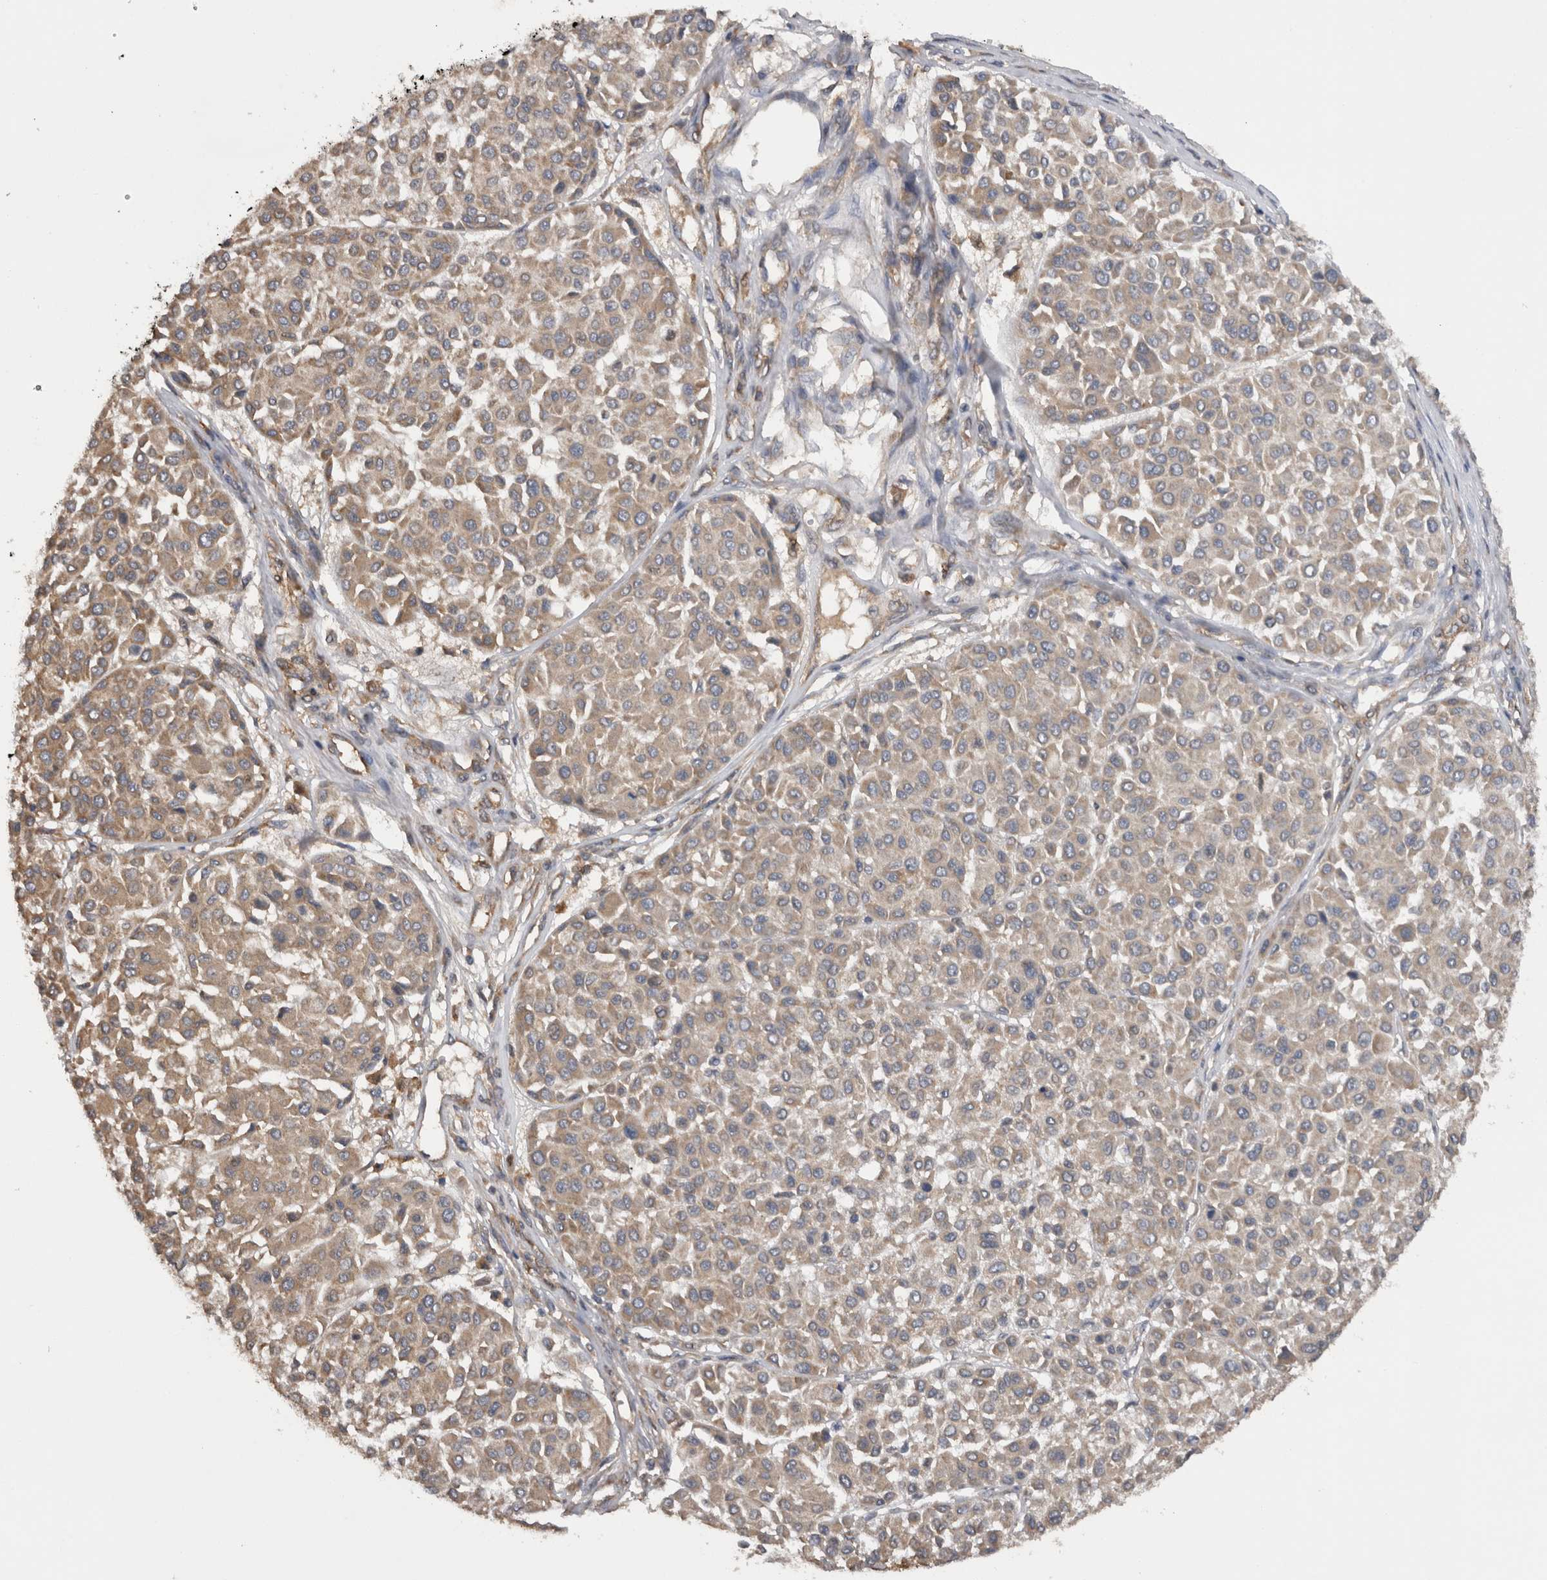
{"staining": {"intensity": "weak", "quantity": "25%-75%", "location": "cytoplasmic/membranous"}, "tissue": "melanoma", "cell_type": "Tumor cells", "image_type": "cancer", "snomed": [{"axis": "morphology", "description": "Malignant melanoma, Metastatic site"}, {"axis": "topography", "description": "Soft tissue"}], "caption": "Malignant melanoma (metastatic site) stained with a protein marker exhibits weak staining in tumor cells.", "gene": "TMED7", "patient": {"sex": "male", "age": 41}}